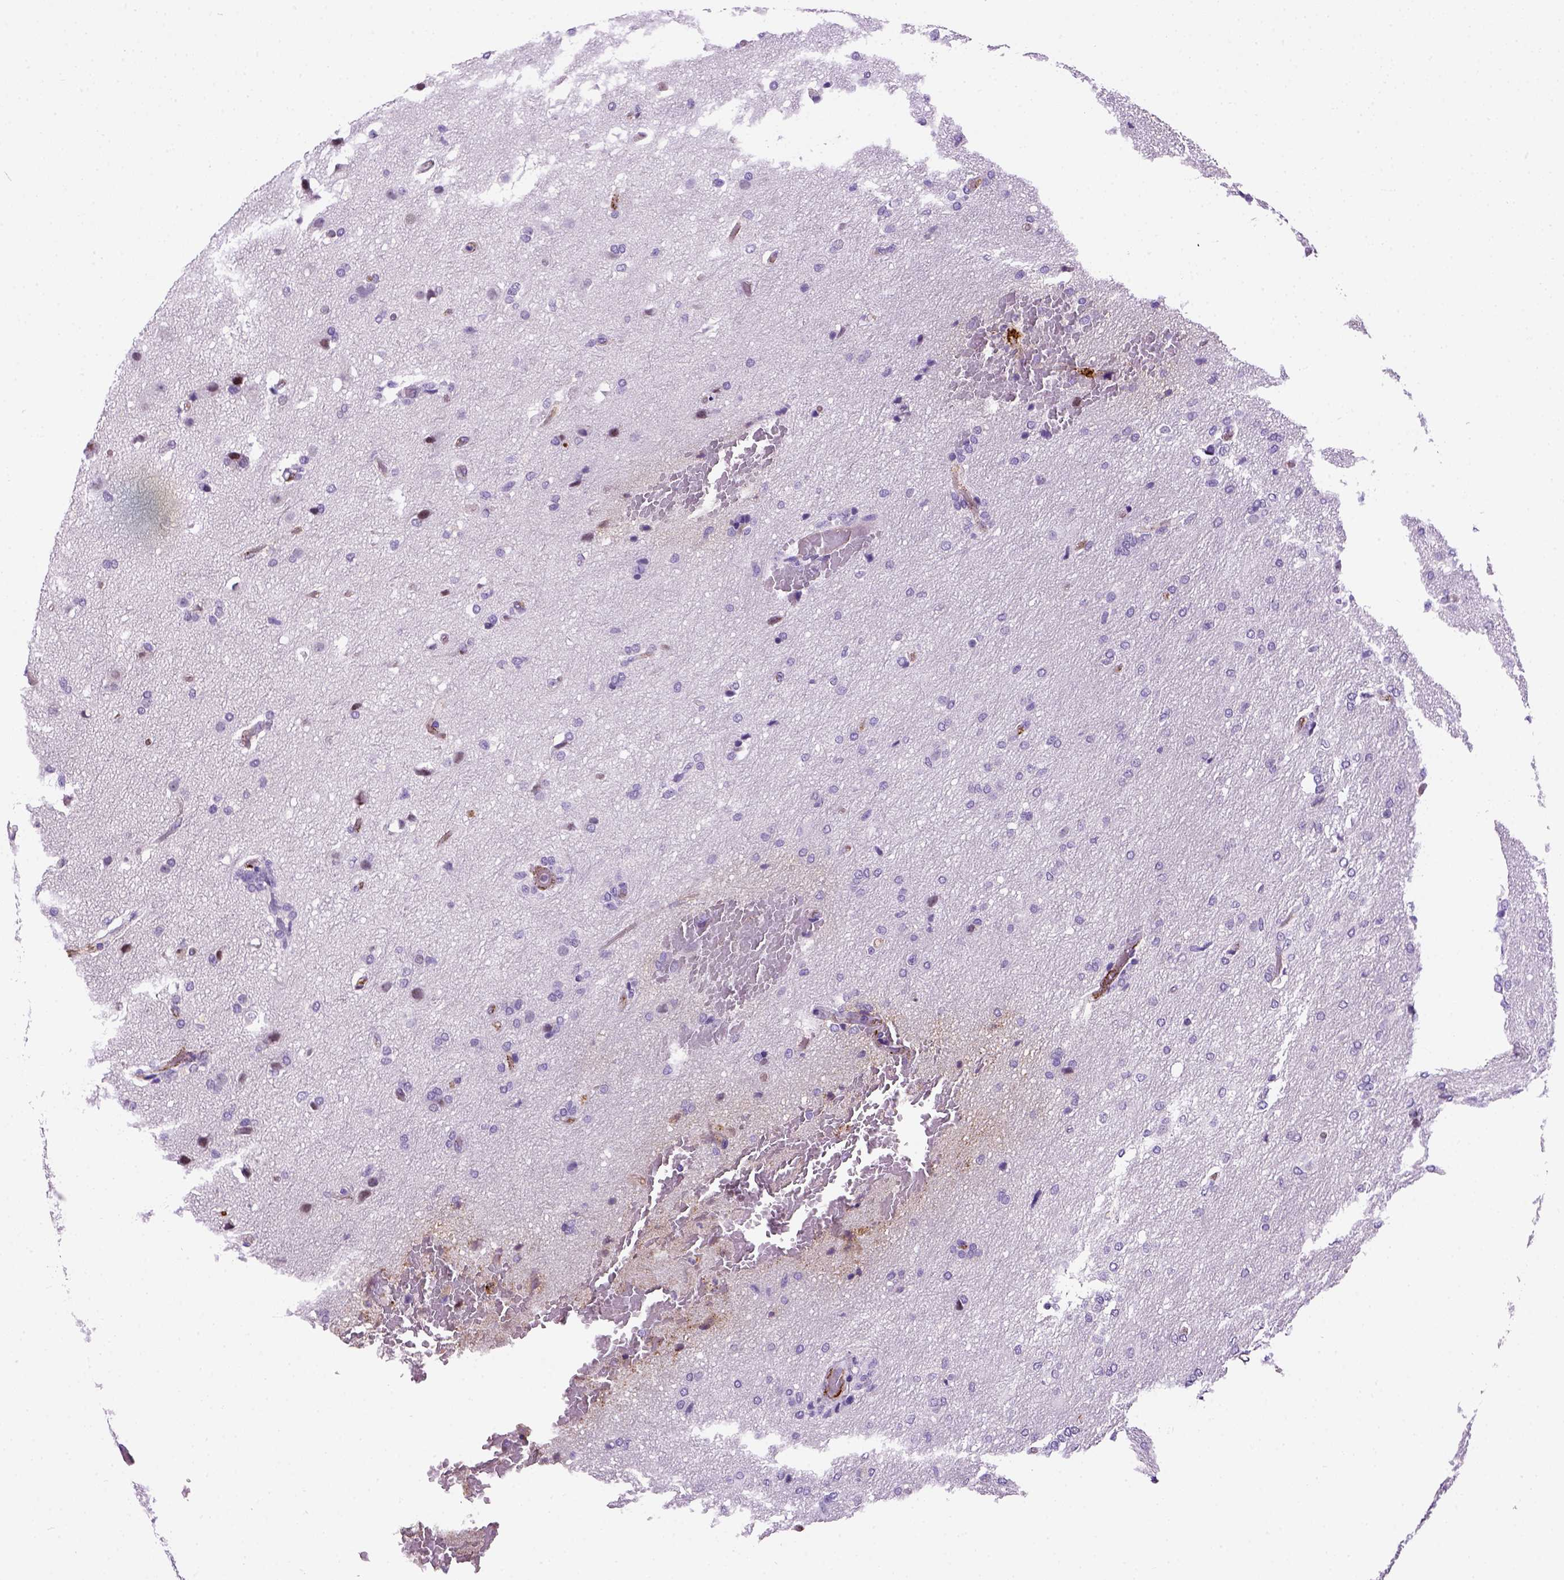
{"staining": {"intensity": "negative", "quantity": "none", "location": "none"}, "tissue": "glioma", "cell_type": "Tumor cells", "image_type": "cancer", "snomed": [{"axis": "morphology", "description": "Glioma, malignant, High grade"}, {"axis": "topography", "description": "Brain"}], "caption": "This micrograph is of malignant glioma (high-grade) stained with IHC to label a protein in brown with the nuclei are counter-stained blue. There is no positivity in tumor cells. (DAB immunohistochemistry visualized using brightfield microscopy, high magnification).", "gene": "VWF", "patient": {"sex": "male", "age": 68}}